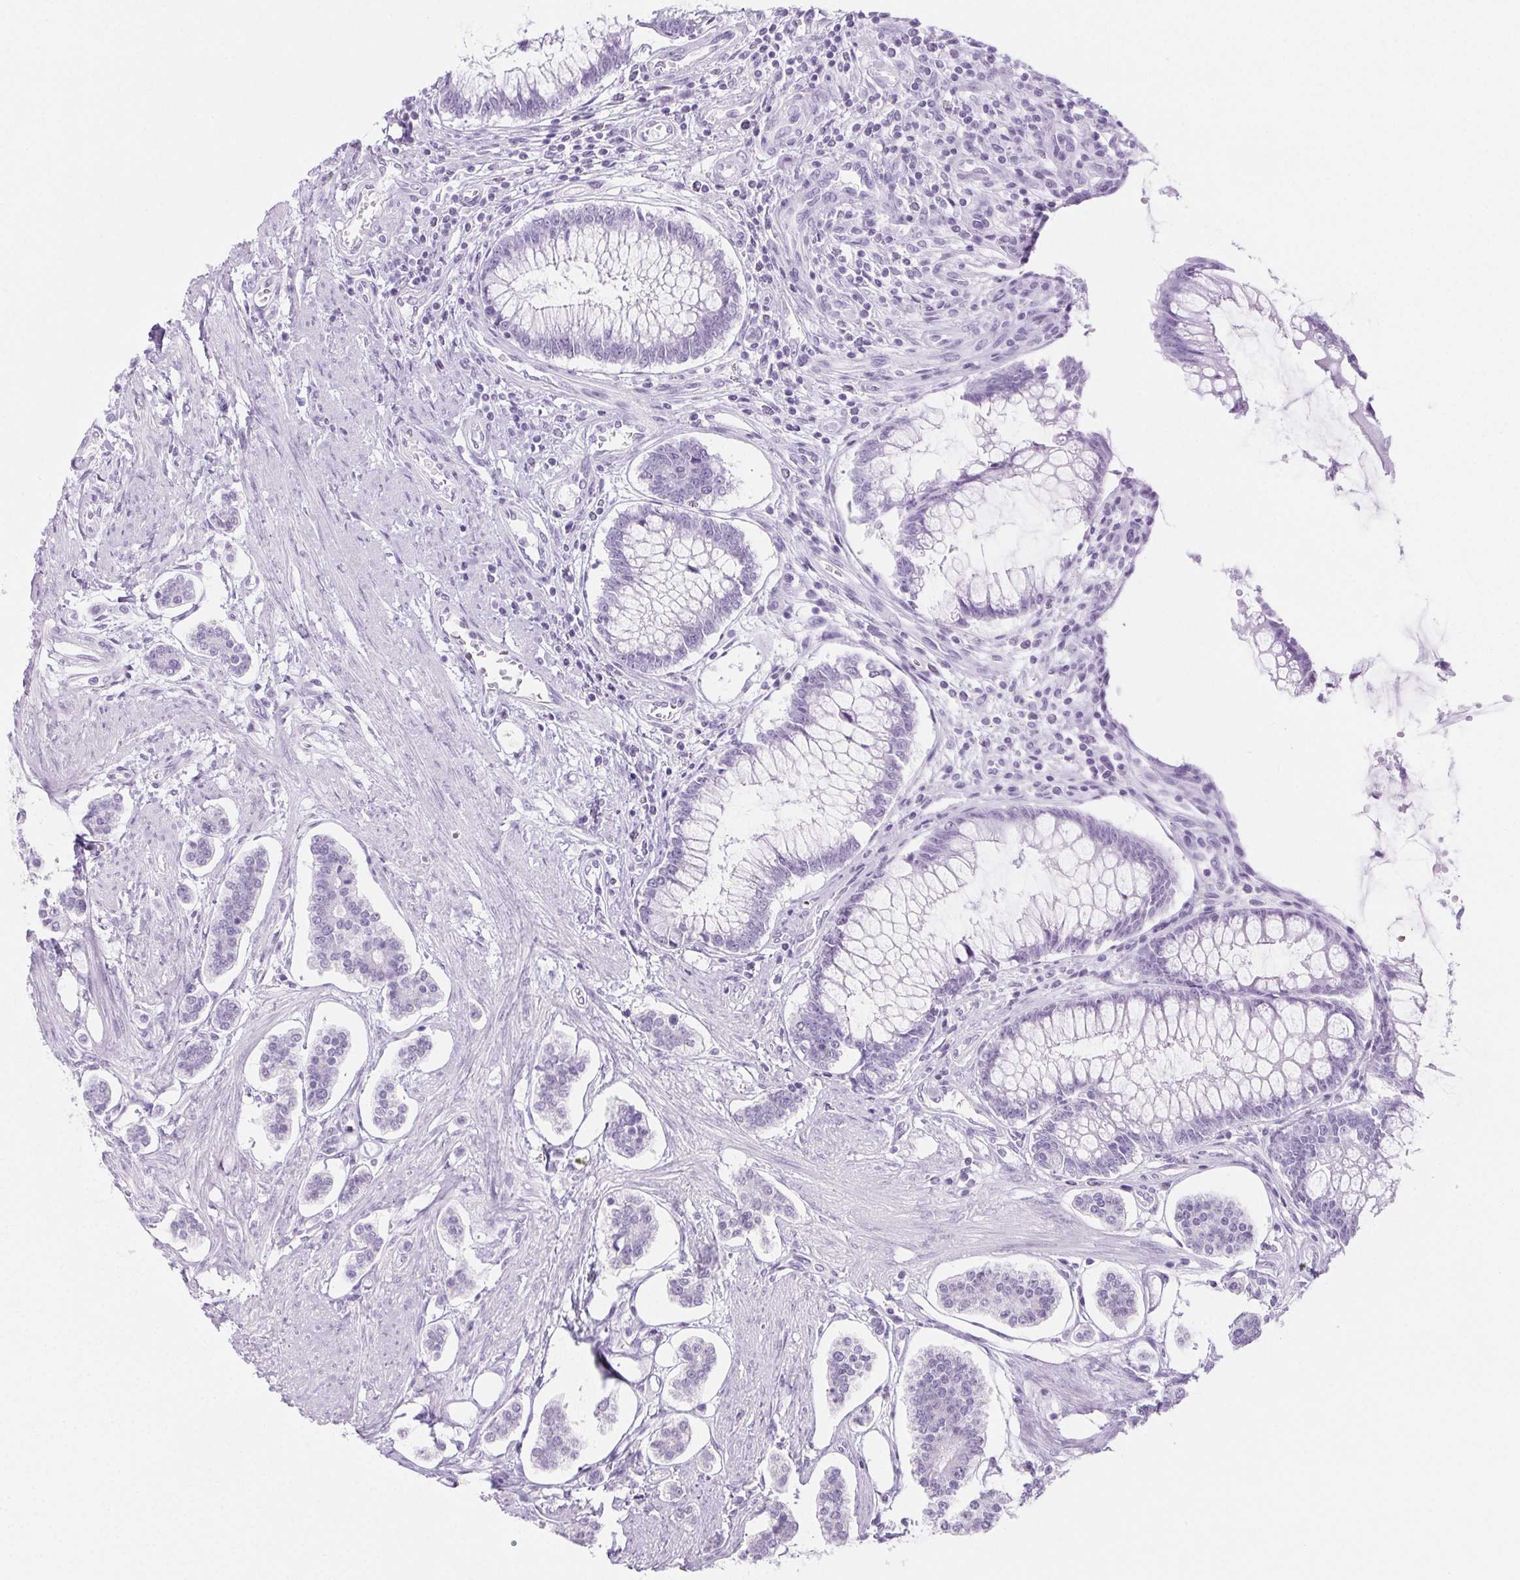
{"staining": {"intensity": "negative", "quantity": "none", "location": "none"}, "tissue": "carcinoid", "cell_type": "Tumor cells", "image_type": "cancer", "snomed": [{"axis": "morphology", "description": "Carcinoid, malignant, NOS"}, {"axis": "topography", "description": "Small intestine"}], "caption": "The photomicrograph reveals no significant positivity in tumor cells of carcinoid.", "gene": "PI3", "patient": {"sex": "female", "age": 65}}